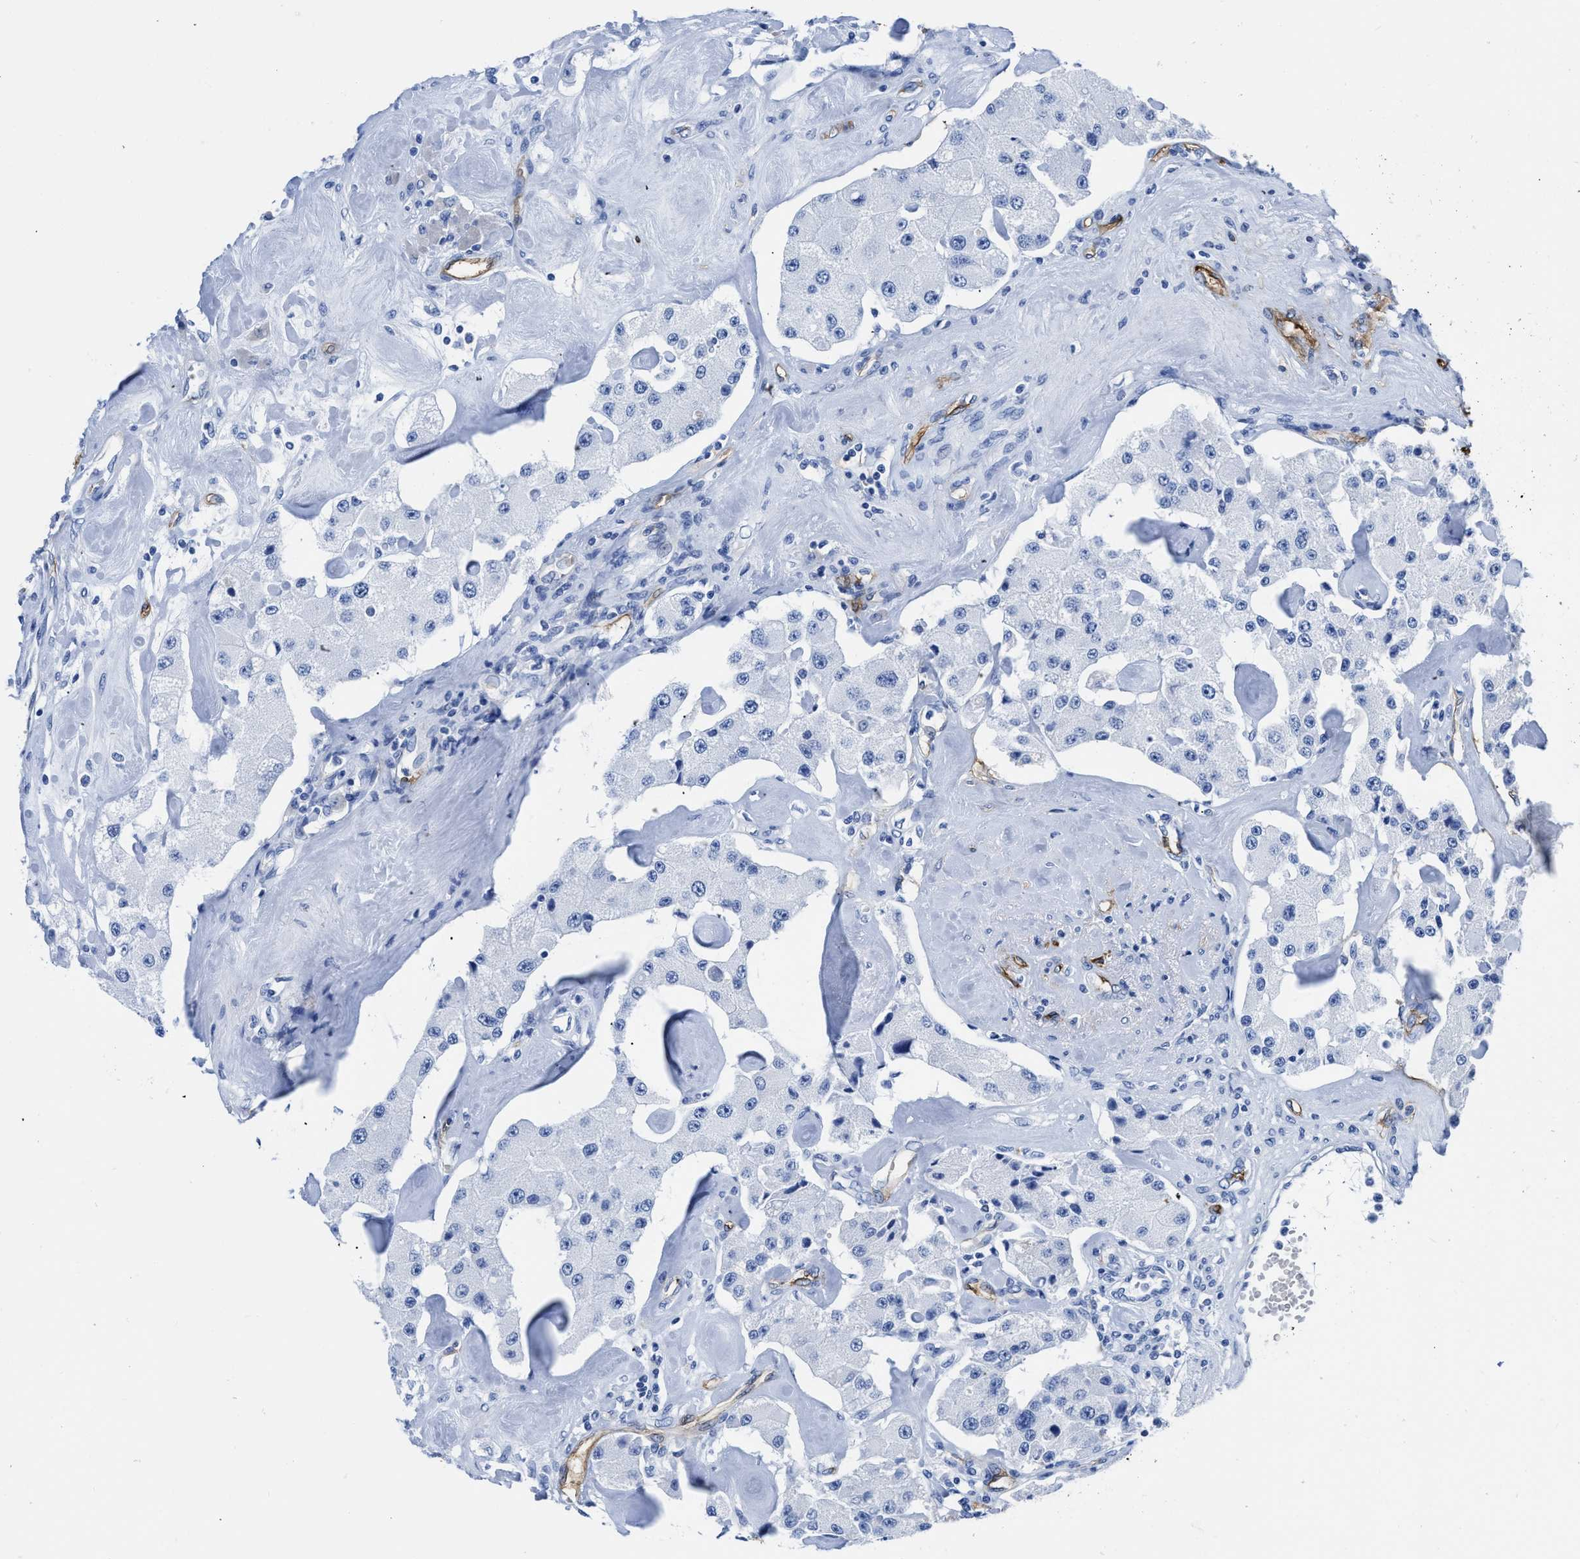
{"staining": {"intensity": "negative", "quantity": "none", "location": "none"}, "tissue": "carcinoid", "cell_type": "Tumor cells", "image_type": "cancer", "snomed": [{"axis": "morphology", "description": "Carcinoid, malignant, NOS"}, {"axis": "topography", "description": "Pancreas"}], "caption": "Immunohistochemistry histopathology image of carcinoid stained for a protein (brown), which shows no expression in tumor cells.", "gene": "AQP1", "patient": {"sex": "male", "age": 41}}